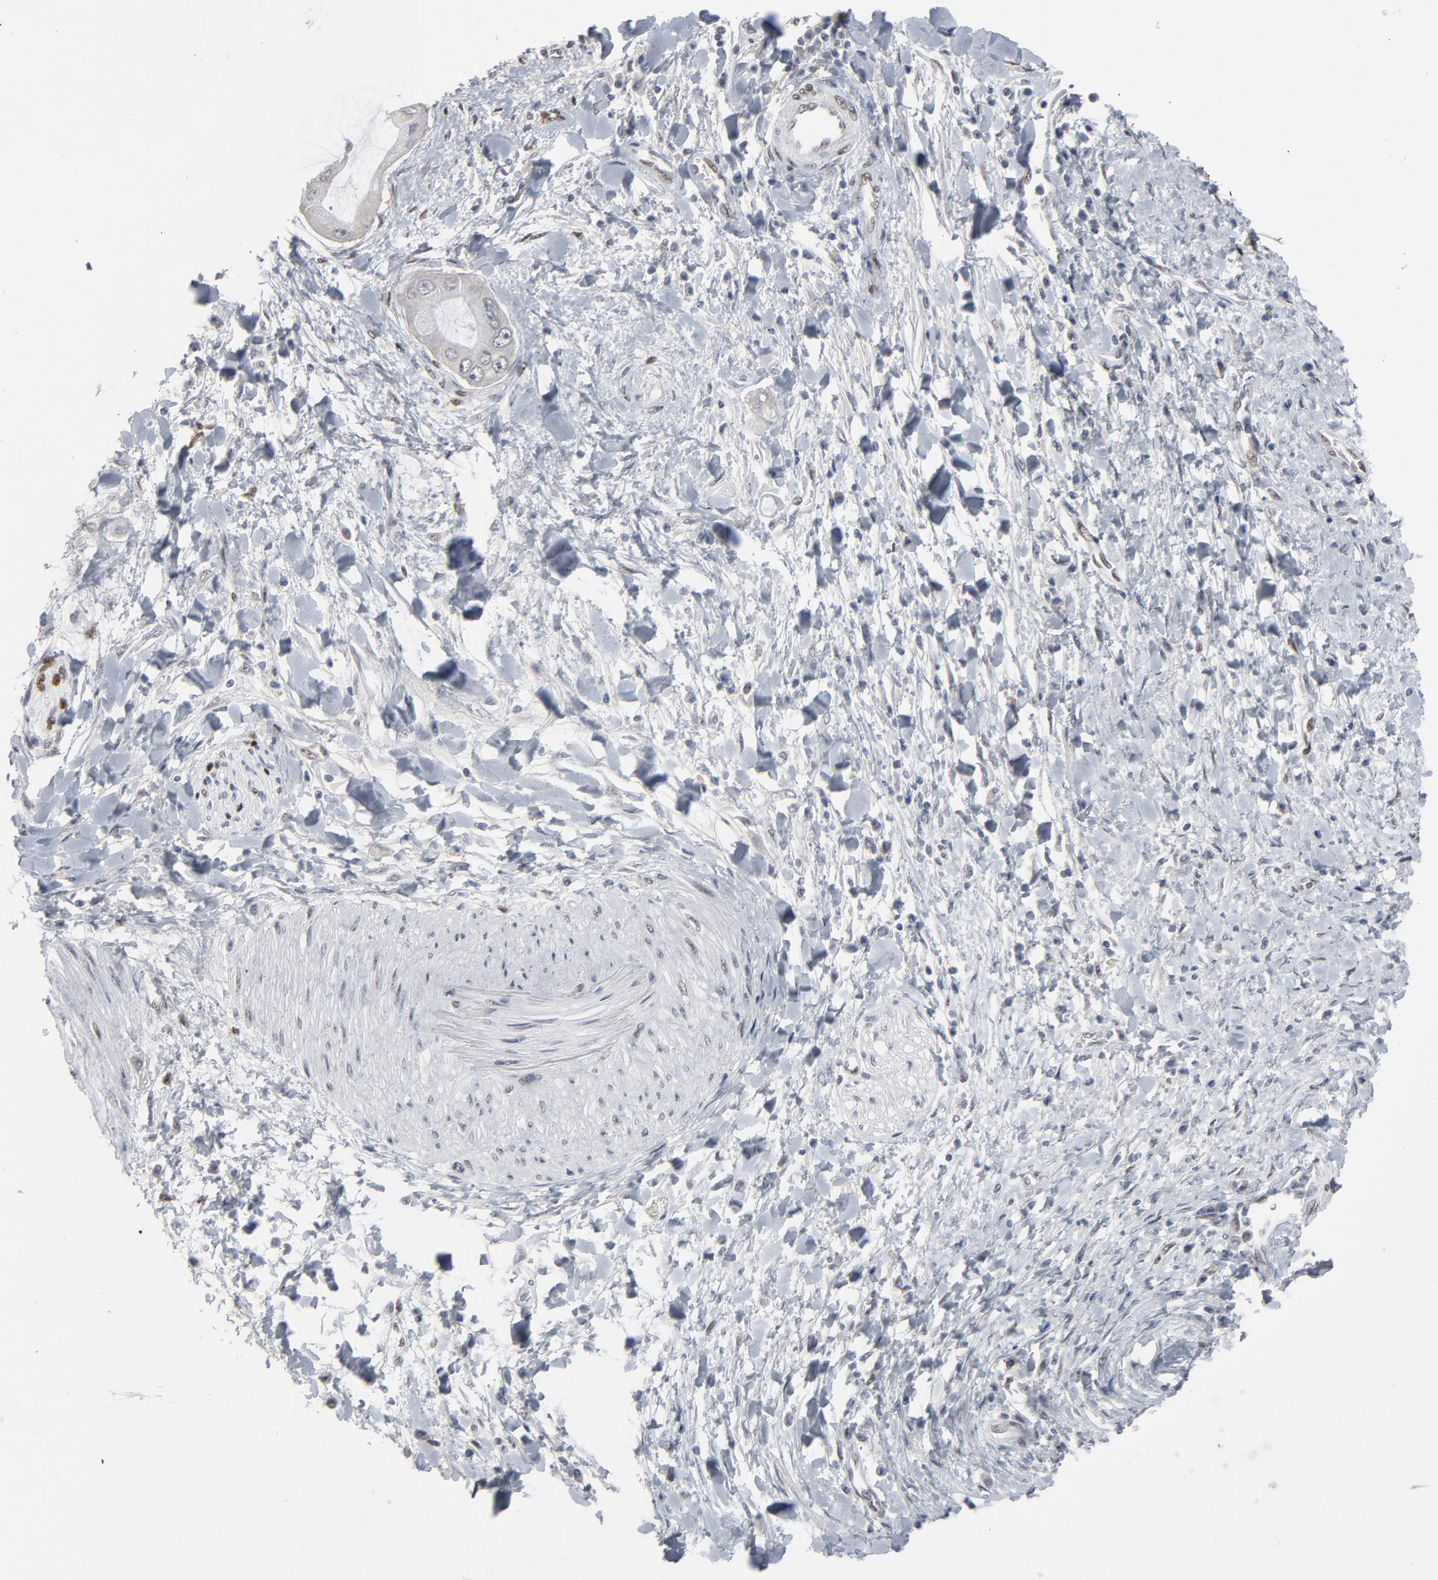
{"staining": {"intensity": "weak", "quantity": ">75%", "location": "cytoplasmic/membranous,nuclear"}, "tissue": "adipose tissue", "cell_type": "Adipocytes", "image_type": "normal", "snomed": [{"axis": "morphology", "description": "Normal tissue, NOS"}, {"axis": "morphology", "description": "Cholangiocarcinoma"}, {"axis": "topography", "description": "Liver"}, {"axis": "topography", "description": "Peripheral nerve tissue"}], "caption": "A low amount of weak cytoplasmic/membranous,nuclear positivity is seen in approximately >75% of adipocytes in benign adipose tissue.", "gene": "ATF7", "patient": {"sex": "male", "age": 50}}